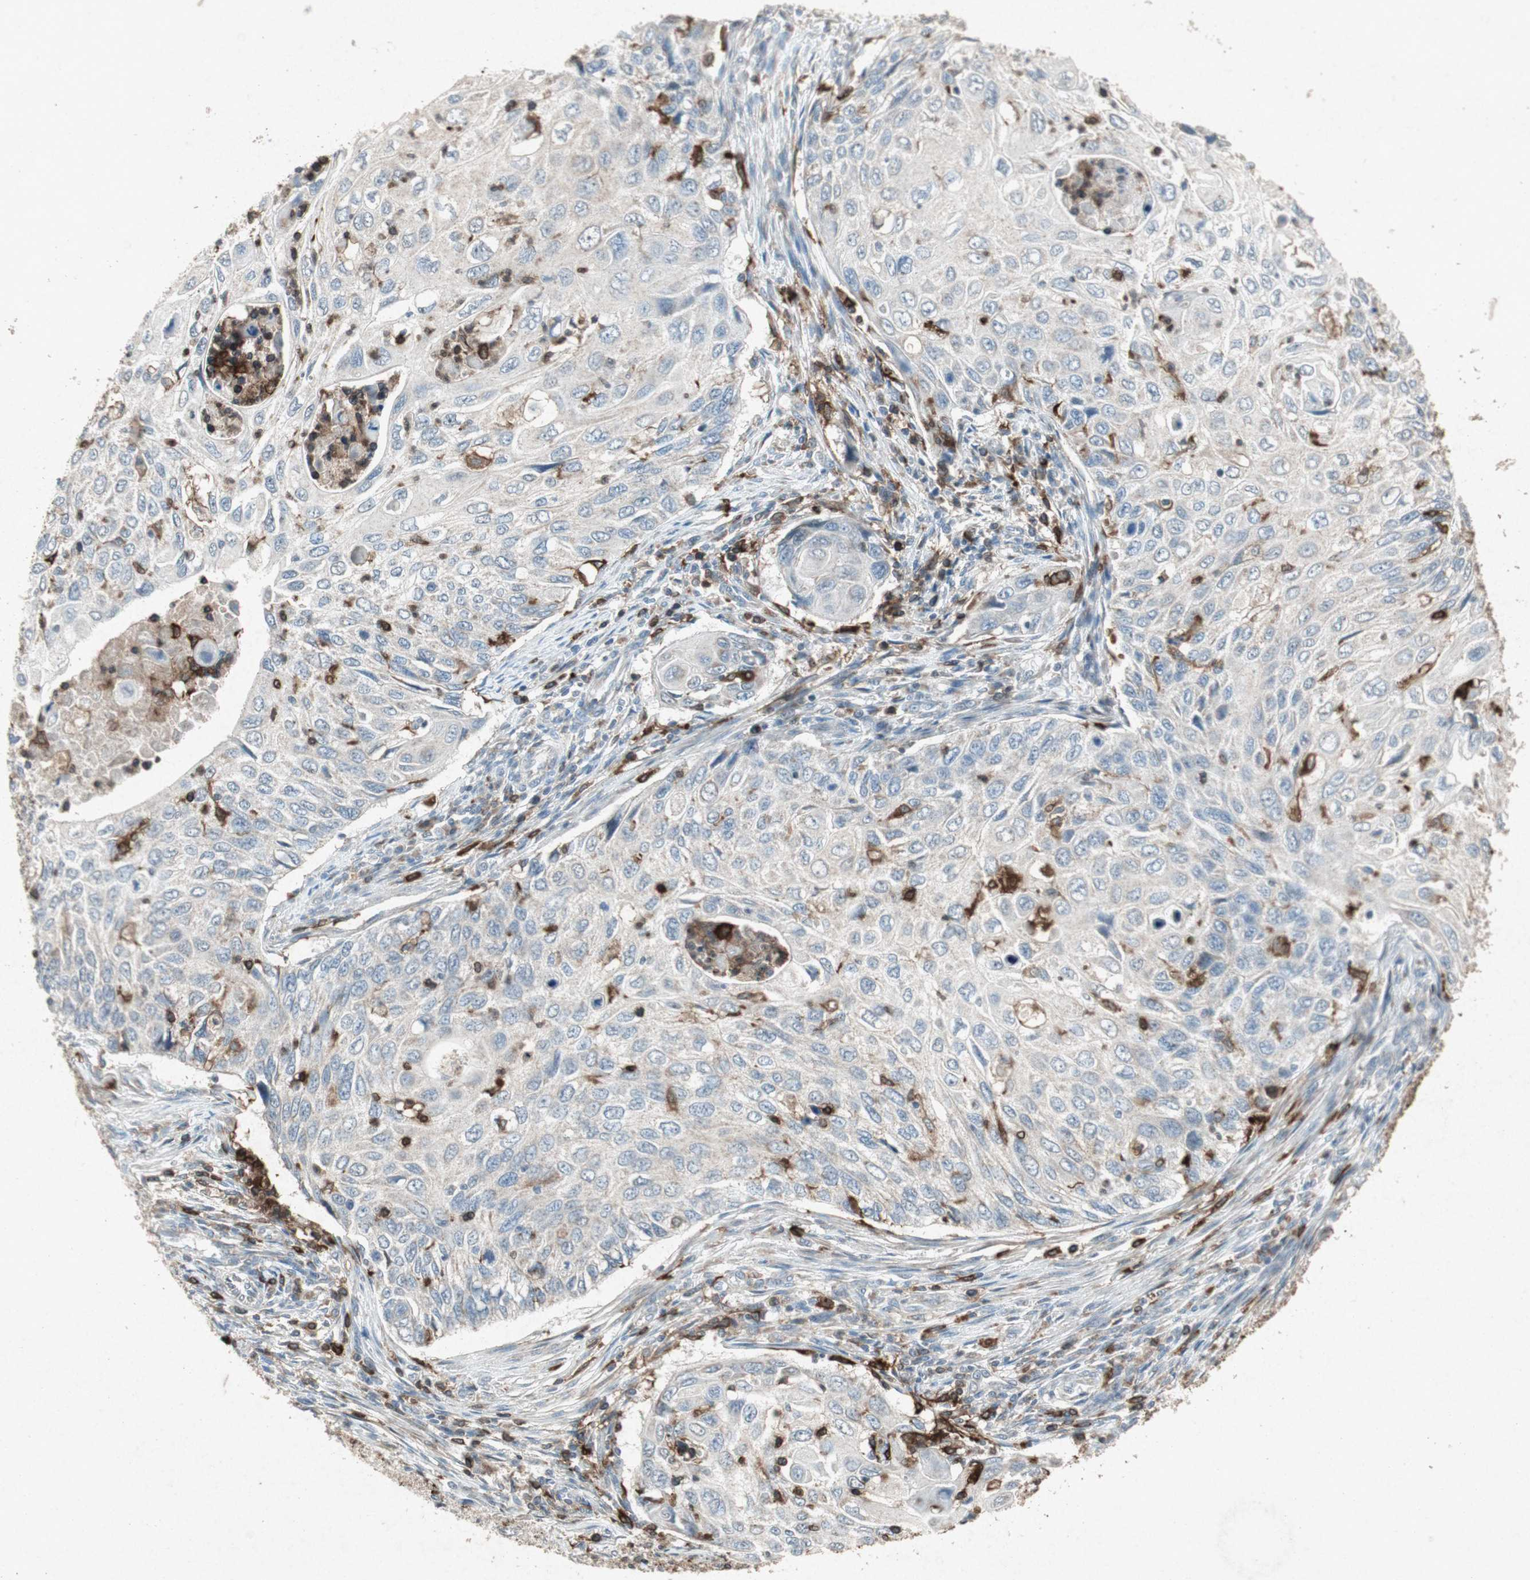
{"staining": {"intensity": "weak", "quantity": "25%-75%", "location": "cytoplasmic/membranous"}, "tissue": "cervical cancer", "cell_type": "Tumor cells", "image_type": "cancer", "snomed": [{"axis": "morphology", "description": "Squamous cell carcinoma, NOS"}, {"axis": "topography", "description": "Cervix"}], "caption": "The photomicrograph shows immunohistochemical staining of cervical cancer. There is weak cytoplasmic/membranous expression is present in about 25%-75% of tumor cells.", "gene": "TYROBP", "patient": {"sex": "female", "age": 70}}